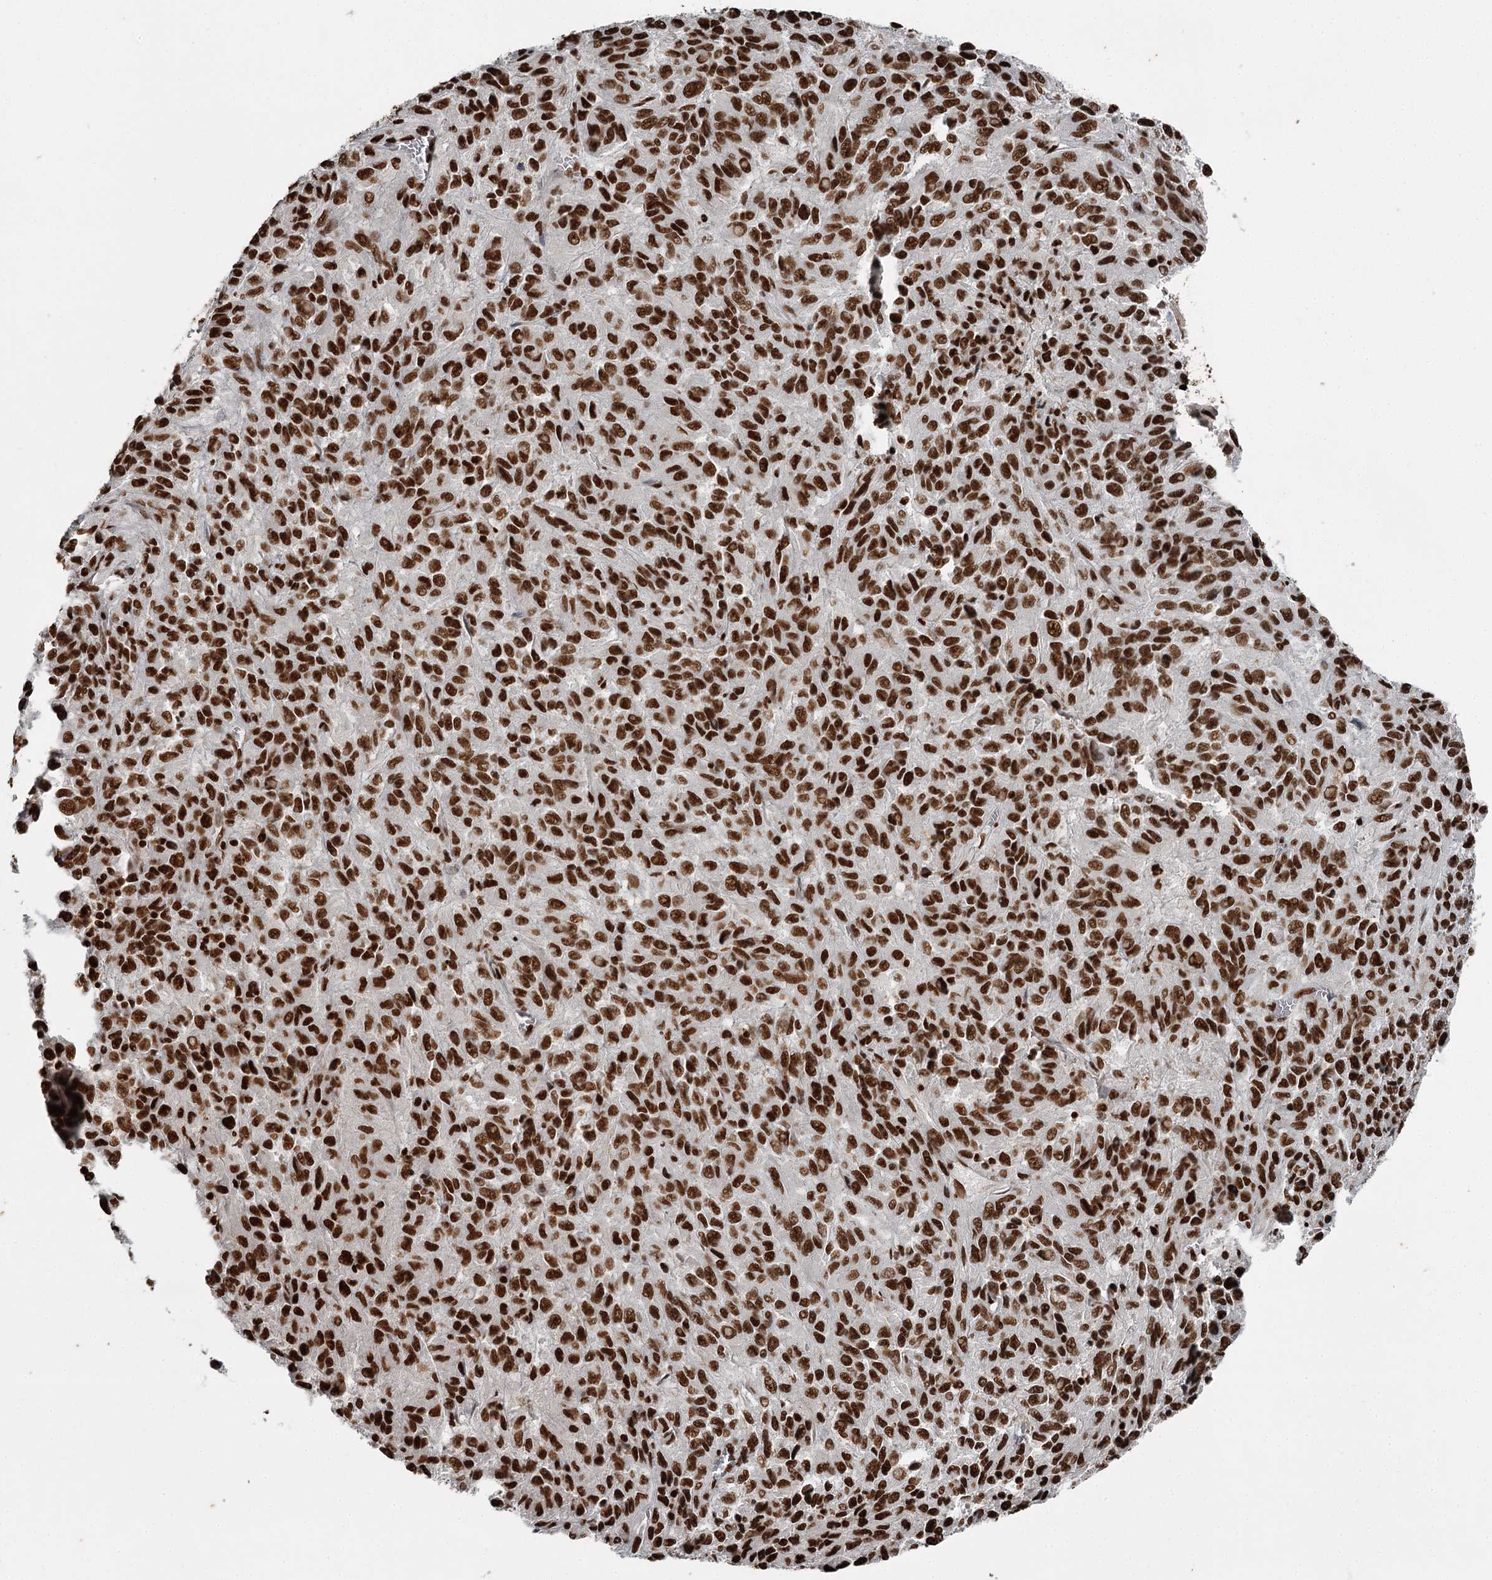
{"staining": {"intensity": "strong", "quantity": ">75%", "location": "nuclear"}, "tissue": "melanoma", "cell_type": "Tumor cells", "image_type": "cancer", "snomed": [{"axis": "morphology", "description": "Malignant melanoma, Metastatic site"}, {"axis": "topography", "description": "Lung"}], "caption": "Tumor cells exhibit high levels of strong nuclear positivity in approximately >75% of cells in malignant melanoma (metastatic site).", "gene": "RBBP7", "patient": {"sex": "male", "age": 64}}